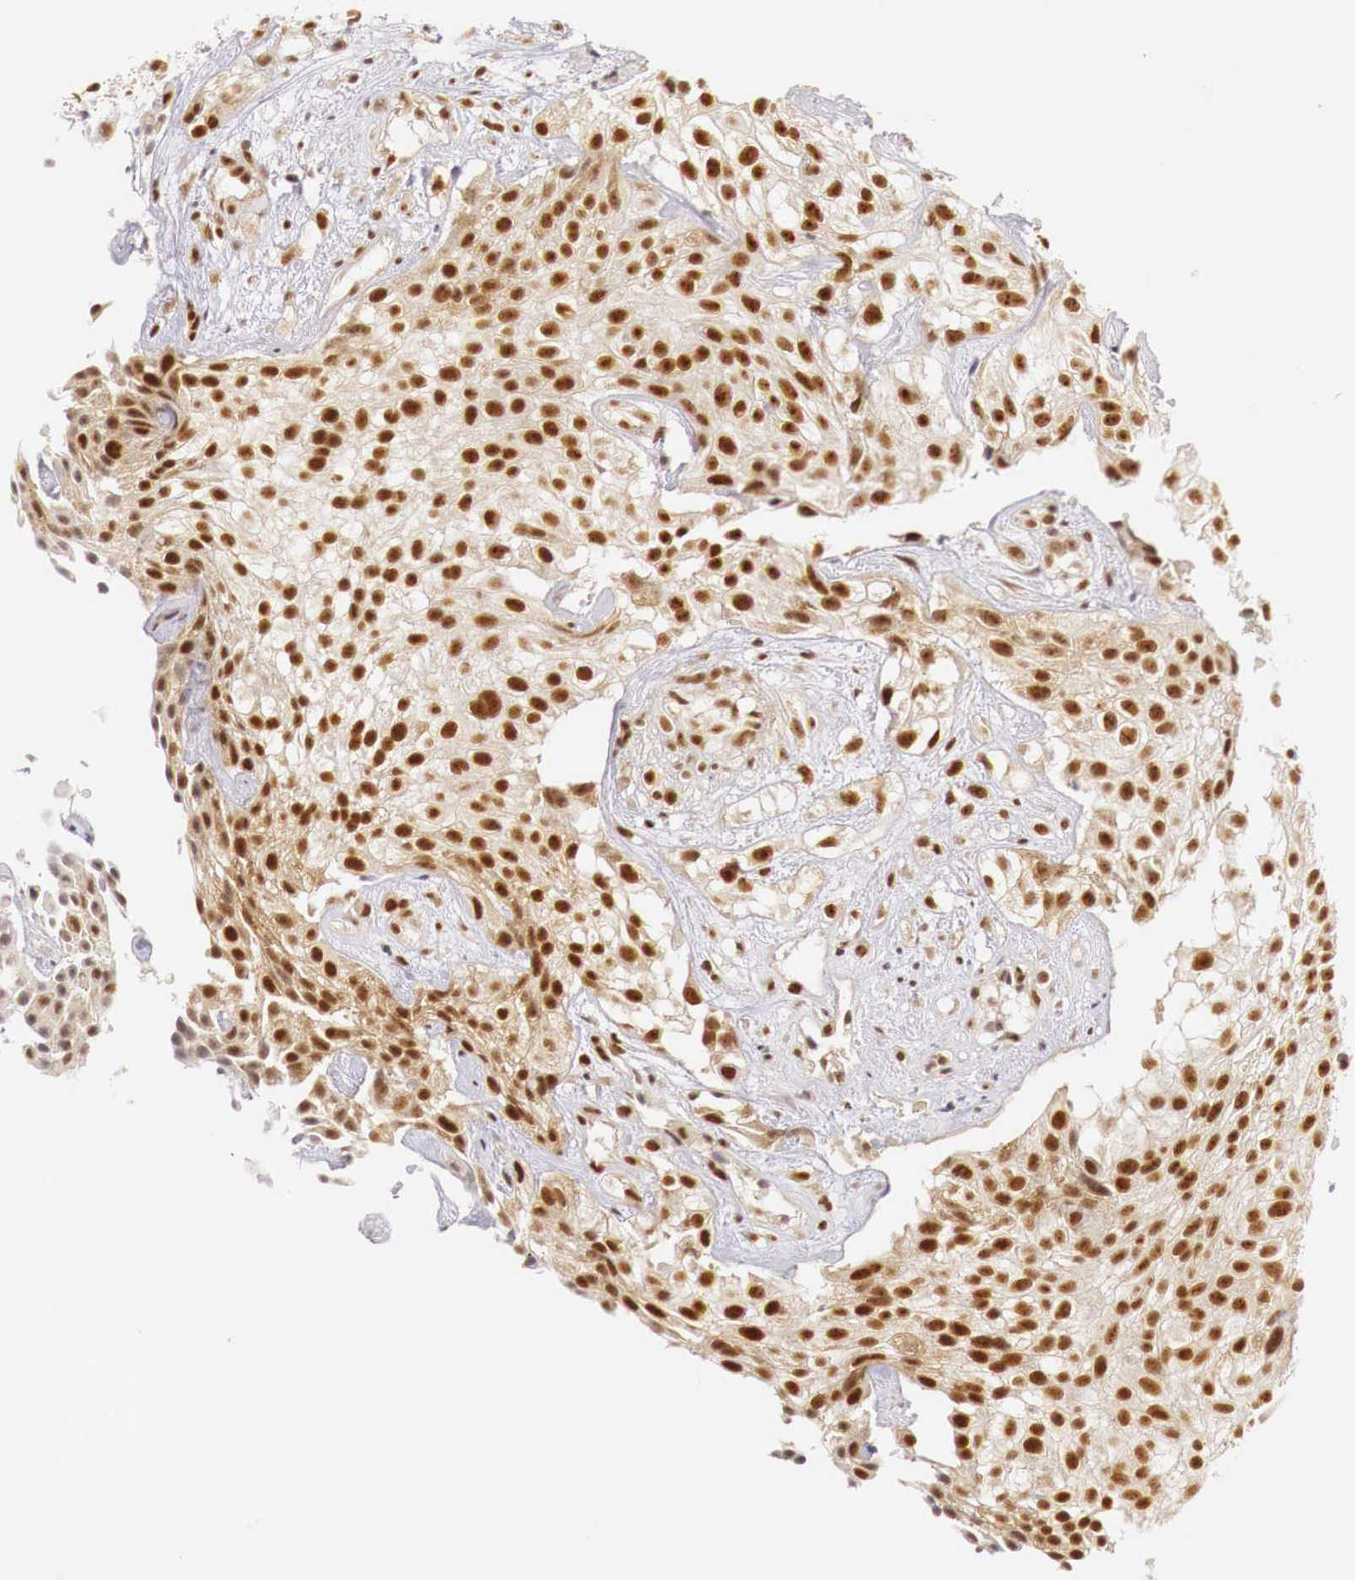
{"staining": {"intensity": "moderate", "quantity": ">75%", "location": "cytoplasmic/membranous,nuclear"}, "tissue": "urothelial cancer", "cell_type": "Tumor cells", "image_type": "cancer", "snomed": [{"axis": "morphology", "description": "Urothelial carcinoma, High grade"}, {"axis": "topography", "description": "Urinary bladder"}], "caption": "IHC of human urothelial carcinoma (high-grade) exhibits medium levels of moderate cytoplasmic/membranous and nuclear positivity in about >75% of tumor cells.", "gene": "GPKOW", "patient": {"sex": "male", "age": 56}}